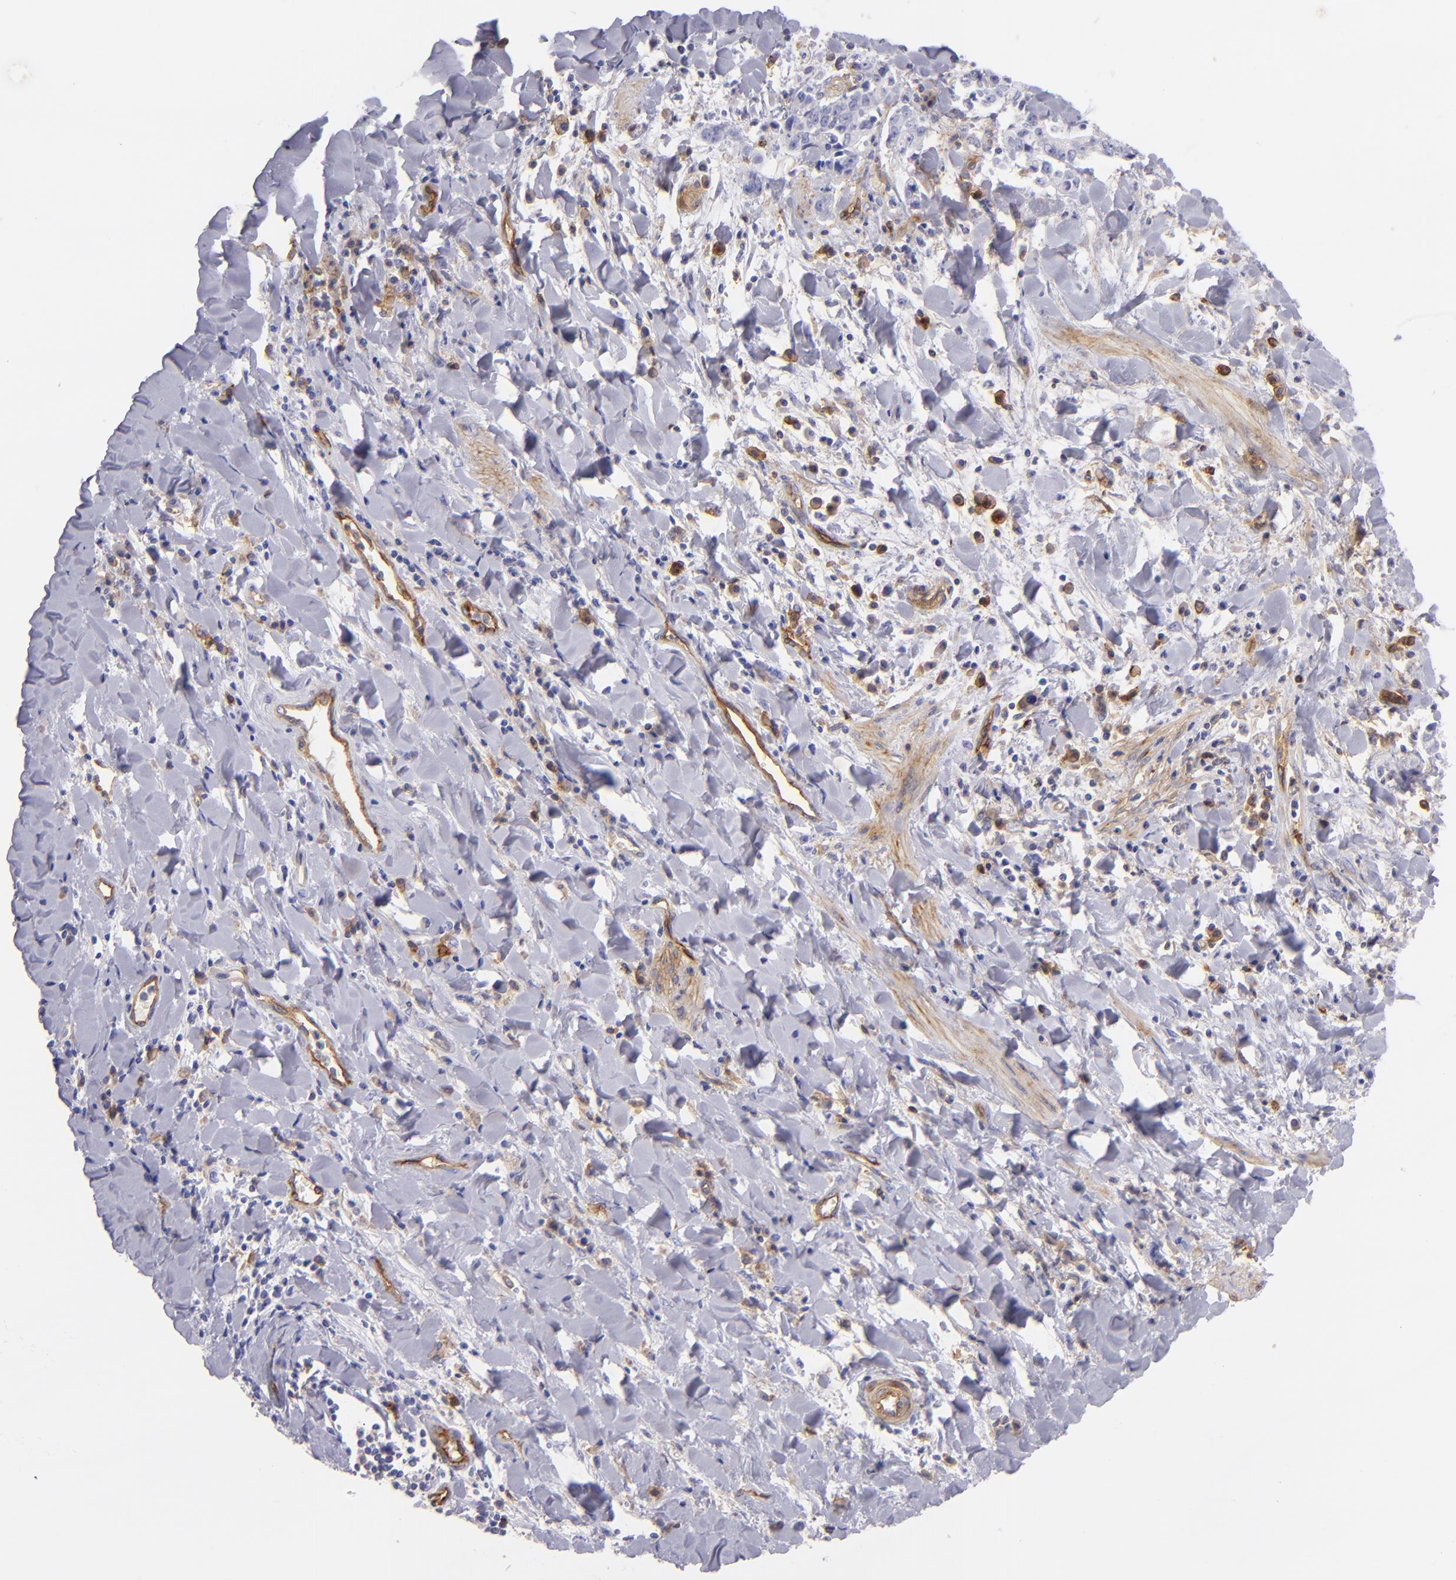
{"staining": {"intensity": "negative", "quantity": "none", "location": "none"}, "tissue": "liver cancer", "cell_type": "Tumor cells", "image_type": "cancer", "snomed": [{"axis": "morphology", "description": "Cholangiocarcinoma"}, {"axis": "topography", "description": "Liver"}], "caption": "Liver cancer was stained to show a protein in brown. There is no significant positivity in tumor cells.", "gene": "ENTPD1", "patient": {"sex": "male", "age": 57}}